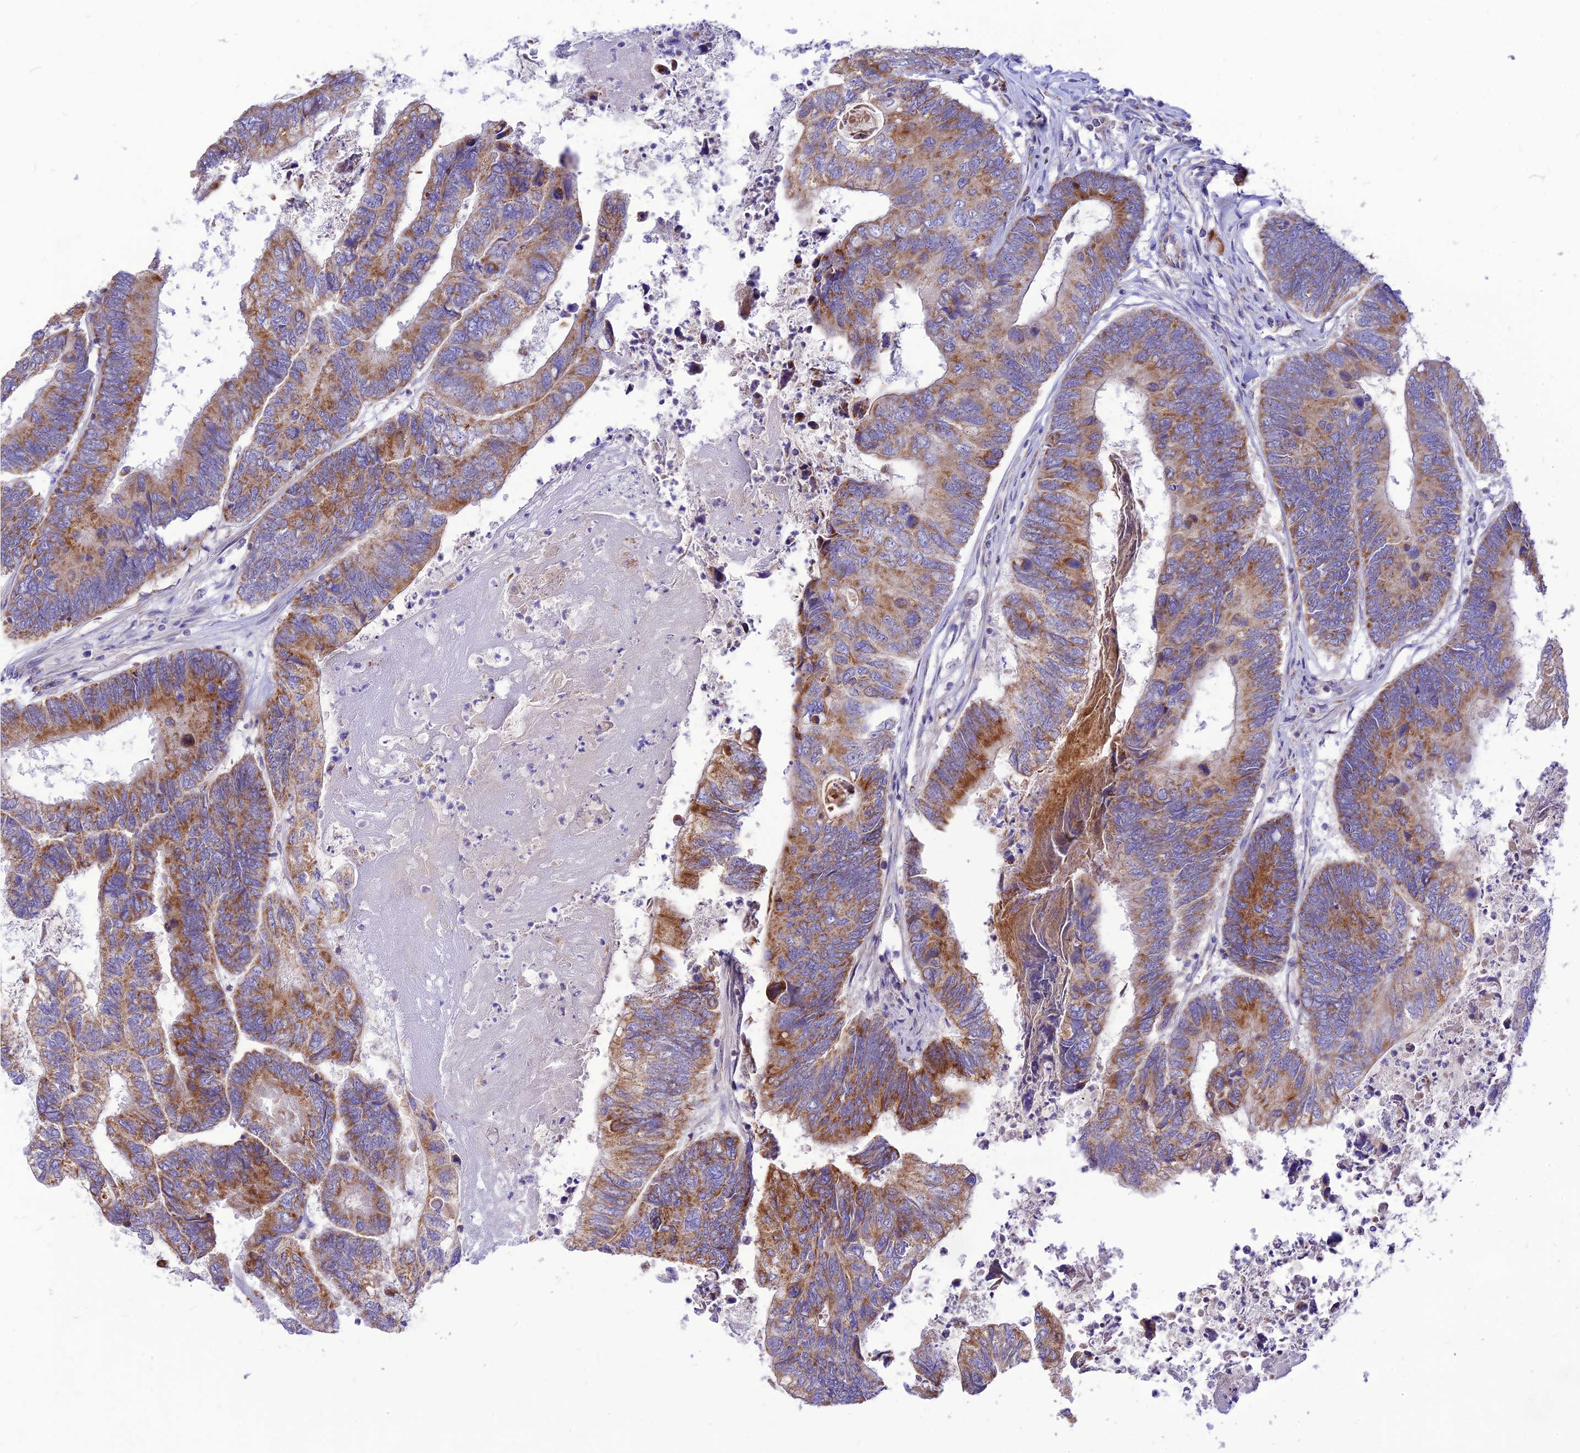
{"staining": {"intensity": "moderate", "quantity": ">75%", "location": "cytoplasmic/membranous"}, "tissue": "colorectal cancer", "cell_type": "Tumor cells", "image_type": "cancer", "snomed": [{"axis": "morphology", "description": "Adenocarcinoma, NOS"}, {"axis": "topography", "description": "Colon"}], "caption": "Approximately >75% of tumor cells in colorectal adenocarcinoma reveal moderate cytoplasmic/membranous protein expression as visualized by brown immunohistochemical staining.", "gene": "ECI1", "patient": {"sex": "female", "age": 67}}